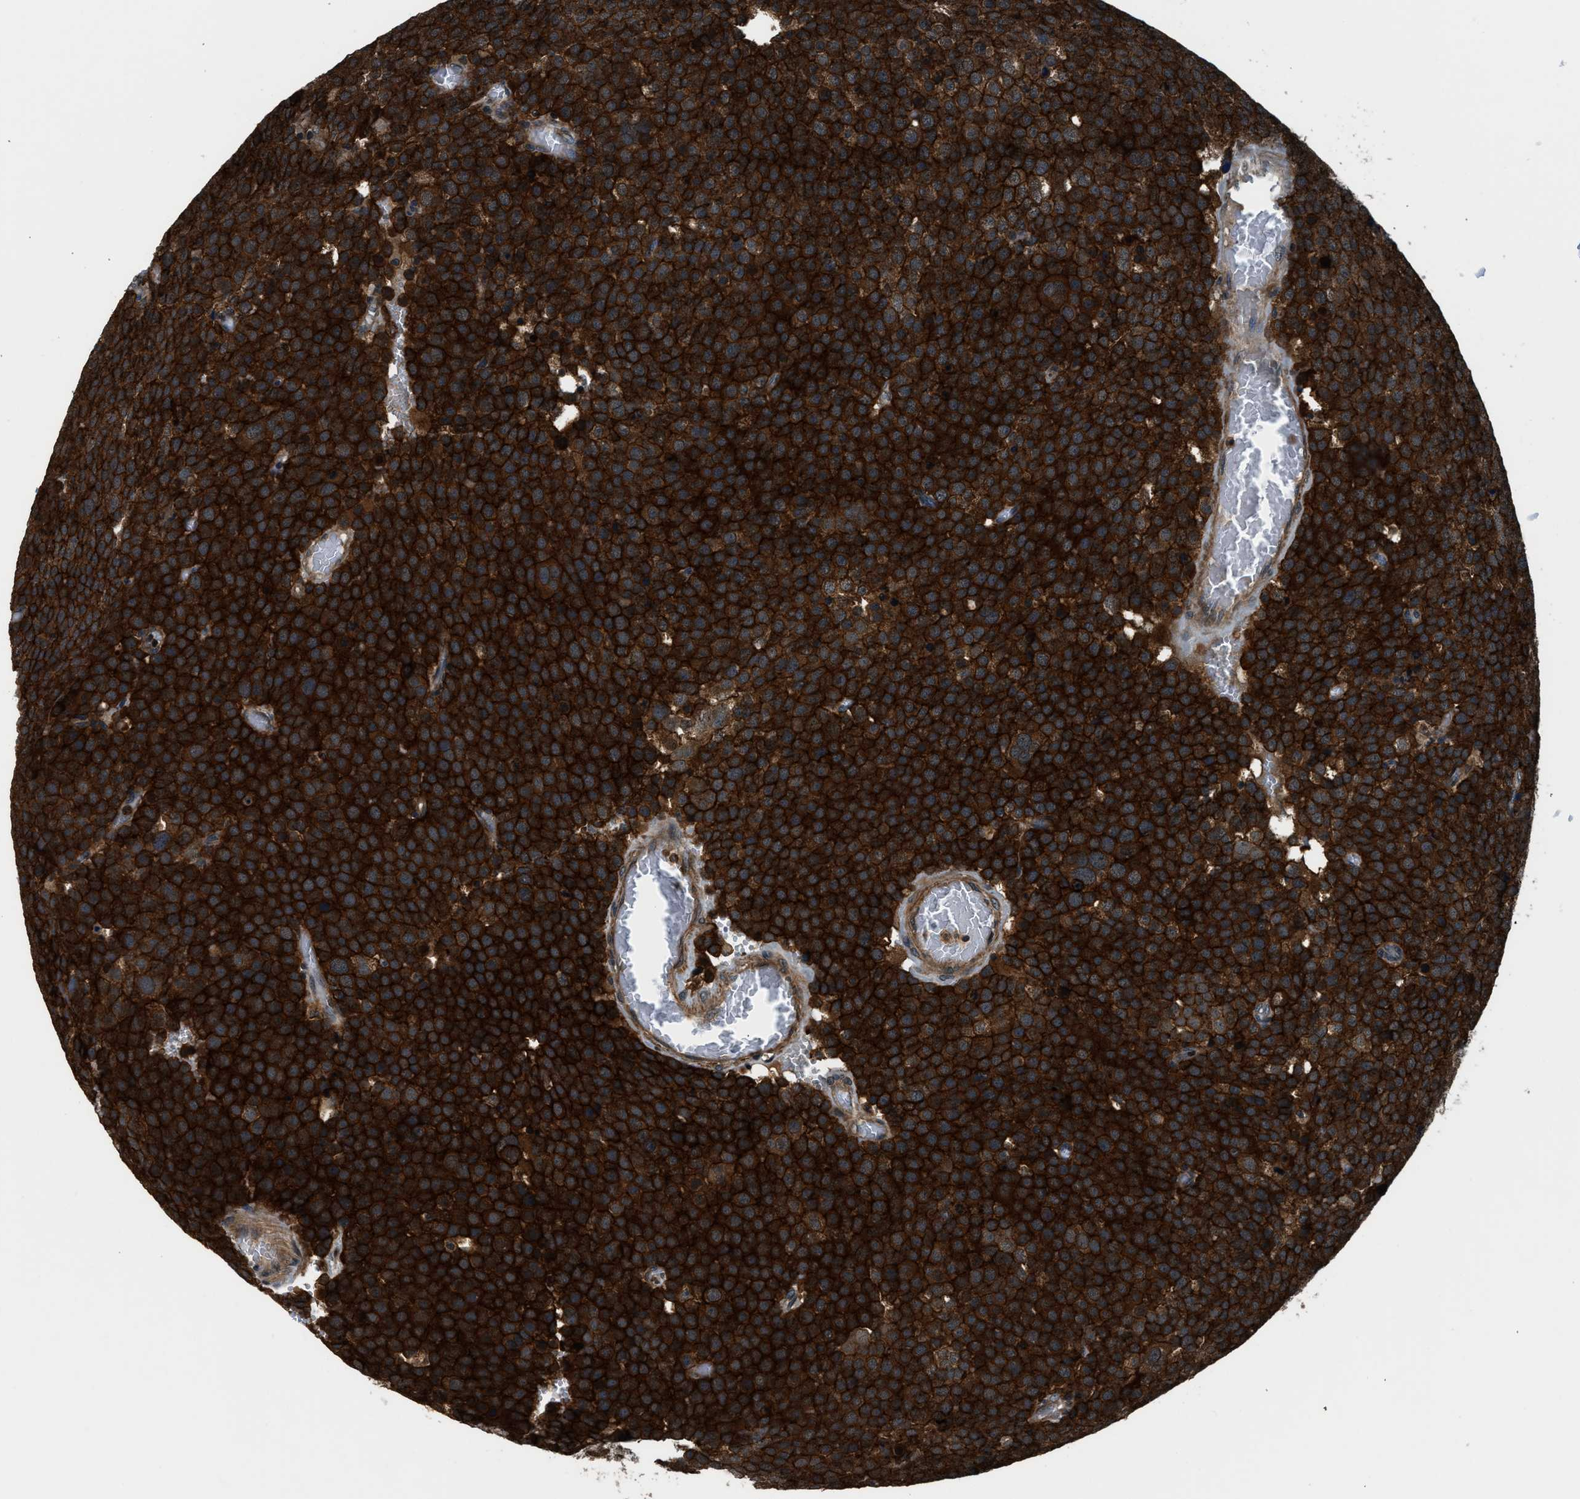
{"staining": {"intensity": "strong", "quantity": ">75%", "location": "cytoplasmic/membranous"}, "tissue": "testis cancer", "cell_type": "Tumor cells", "image_type": "cancer", "snomed": [{"axis": "morphology", "description": "Normal tissue, NOS"}, {"axis": "morphology", "description": "Seminoma, NOS"}, {"axis": "topography", "description": "Testis"}], "caption": "Testis cancer (seminoma) stained with DAB immunohistochemistry (IHC) shows high levels of strong cytoplasmic/membranous staining in about >75% of tumor cells.", "gene": "ARHGEF11", "patient": {"sex": "male", "age": 71}}